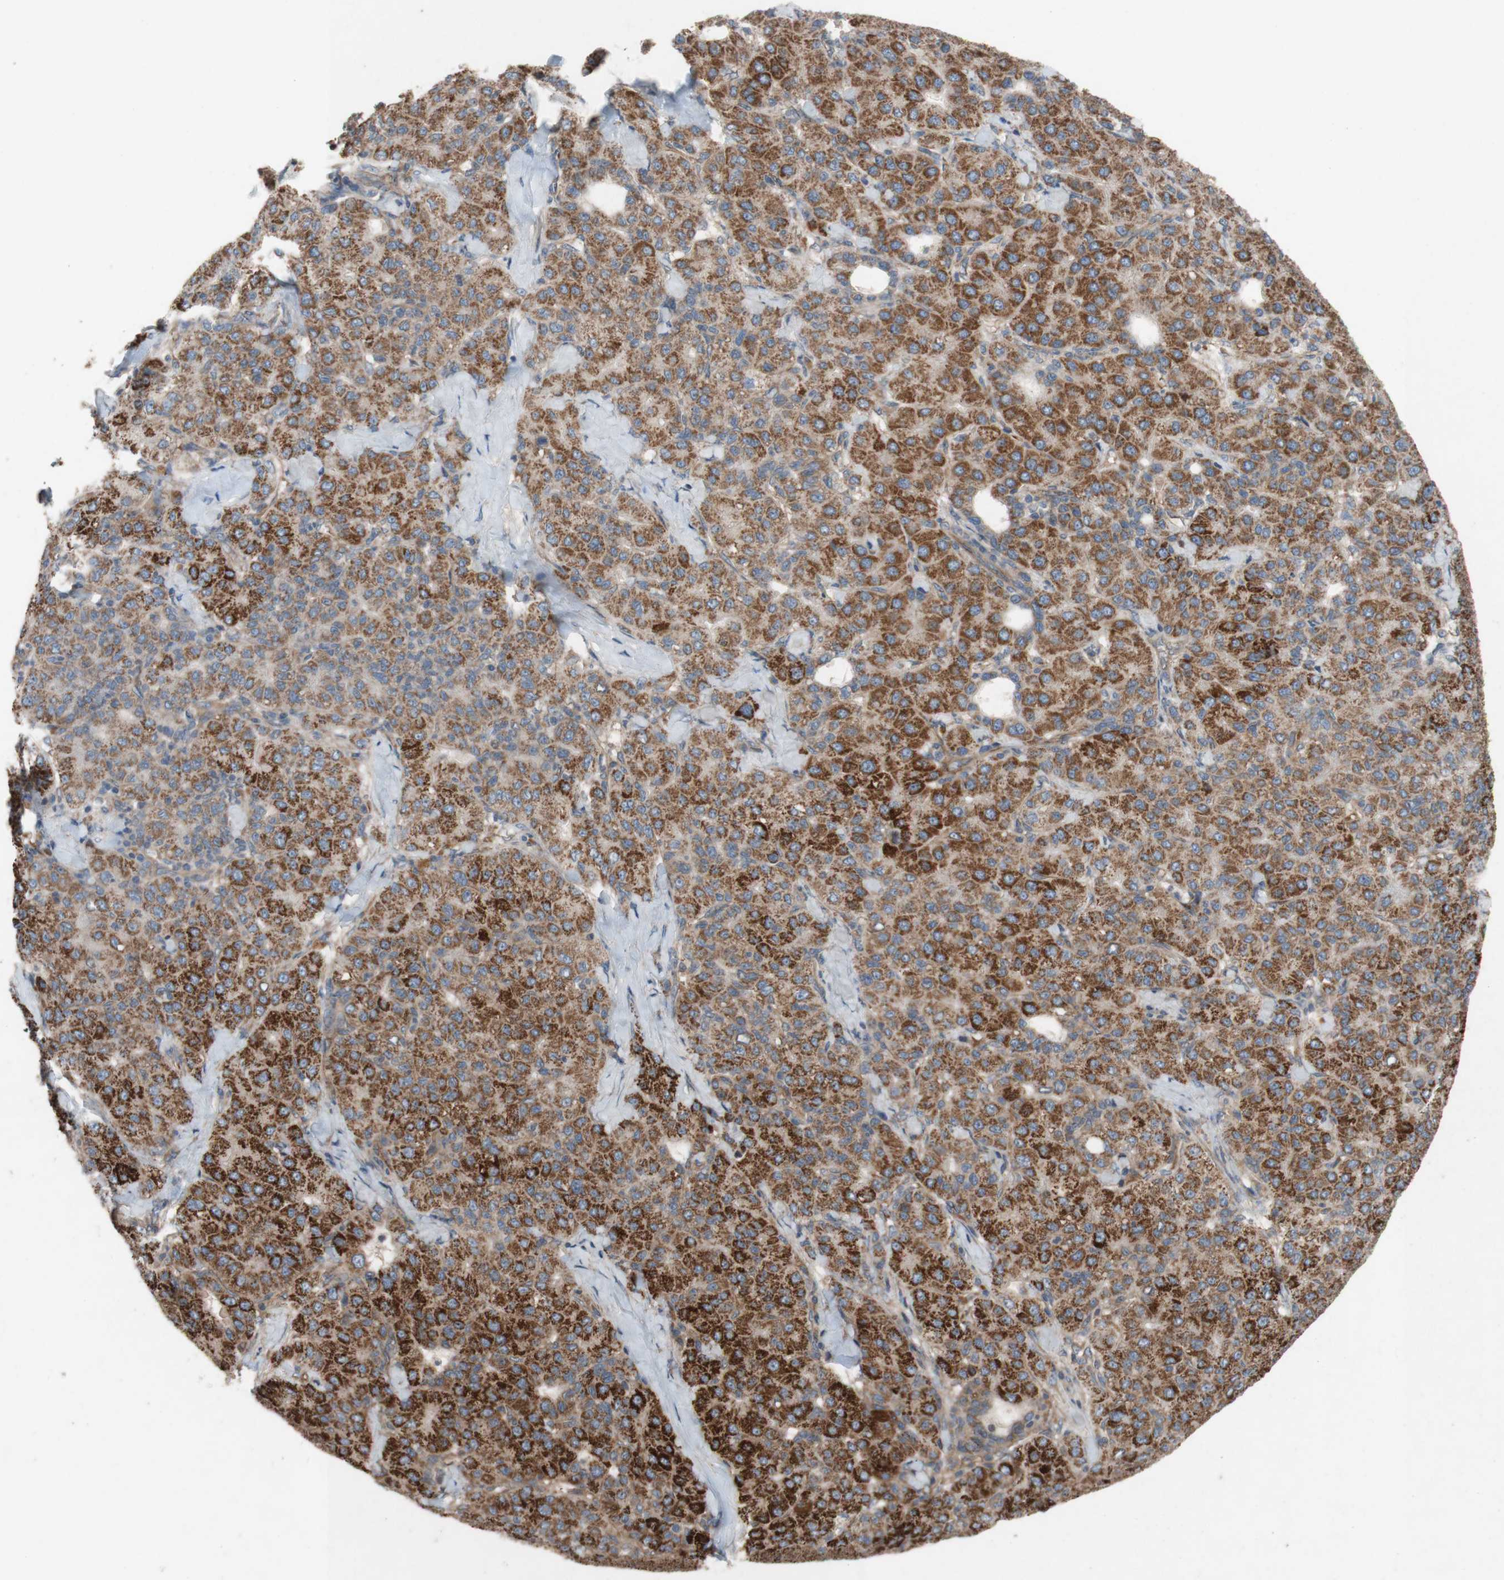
{"staining": {"intensity": "strong", "quantity": ">75%", "location": "cytoplasmic/membranous"}, "tissue": "liver cancer", "cell_type": "Tumor cells", "image_type": "cancer", "snomed": [{"axis": "morphology", "description": "Carcinoma, Hepatocellular, NOS"}, {"axis": "topography", "description": "Liver"}], "caption": "This photomicrograph demonstrates immunohistochemistry (IHC) staining of liver cancer, with high strong cytoplasmic/membranous staining in approximately >75% of tumor cells.", "gene": "TST", "patient": {"sex": "male", "age": 65}}